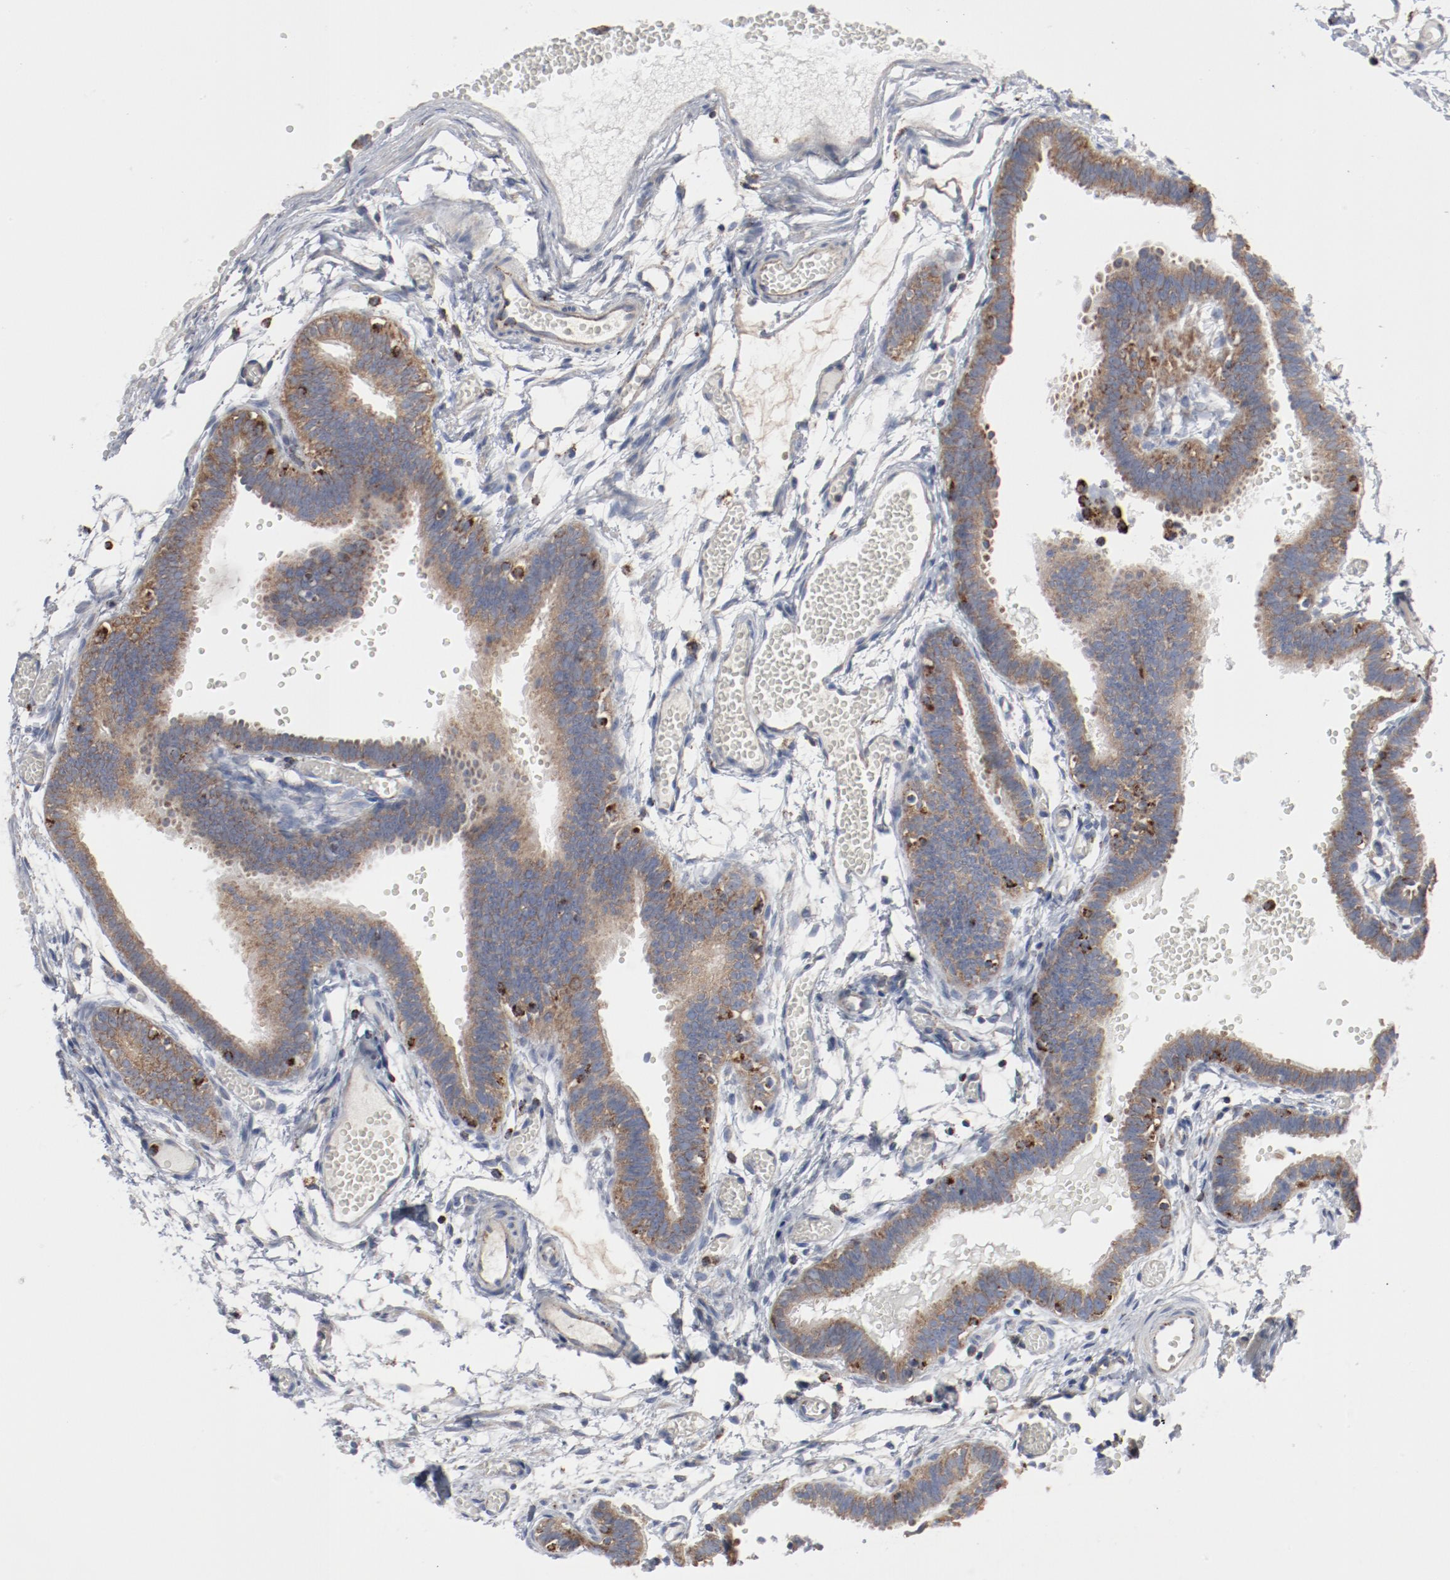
{"staining": {"intensity": "moderate", "quantity": ">75%", "location": "cytoplasmic/membranous"}, "tissue": "fallopian tube", "cell_type": "Glandular cells", "image_type": "normal", "snomed": [{"axis": "morphology", "description": "Normal tissue, NOS"}, {"axis": "topography", "description": "Fallopian tube"}], "caption": "A brown stain highlights moderate cytoplasmic/membranous staining of a protein in glandular cells of normal human fallopian tube. The staining was performed using DAB (3,3'-diaminobenzidine) to visualize the protein expression in brown, while the nuclei were stained in blue with hematoxylin (Magnification: 20x).", "gene": "SETD3", "patient": {"sex": "female", "age": 29}}